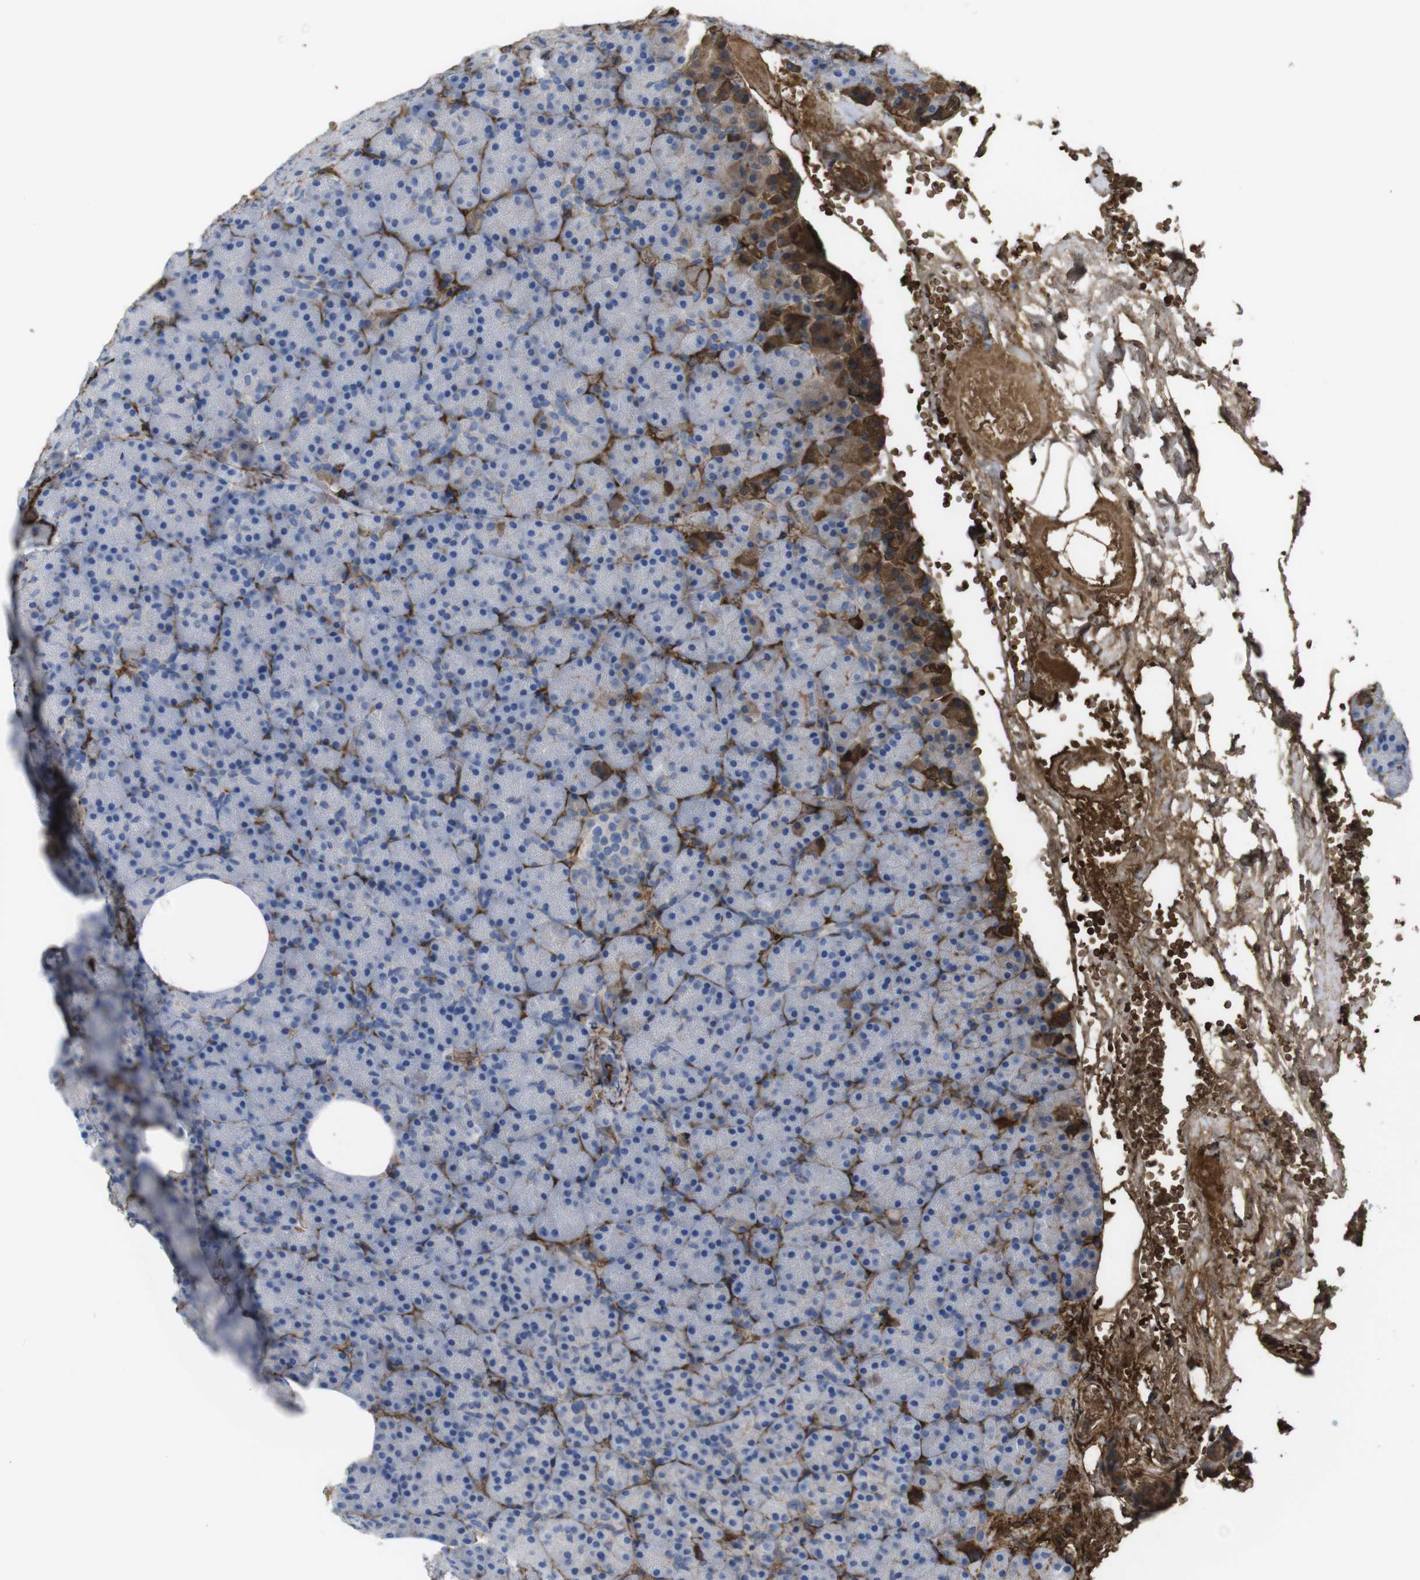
{"staining": {"intensity": "moderate", "quantity": "<25%", "location": "cytoplasmic/membranous"}, "tissue": "pancreas", "cell_type": "Exocrine glandular cells", "image_type": "normal", "snomed": [{"axis": "morphology", "description": "Normal tissue, NOS"}, {"axis": "topography", "description": "Pancreas"}], "caption": "Immunohistochemical staining of benign pancreas shows low levels of moderate cytoplasmic/membranous staining in approximately <25% of exocrine glandular cells. The protein is shown in brown color, while the nuclei are stained blue.", "gene": "CYBRD1", "patient": {"sex": "female", "age": 35}}